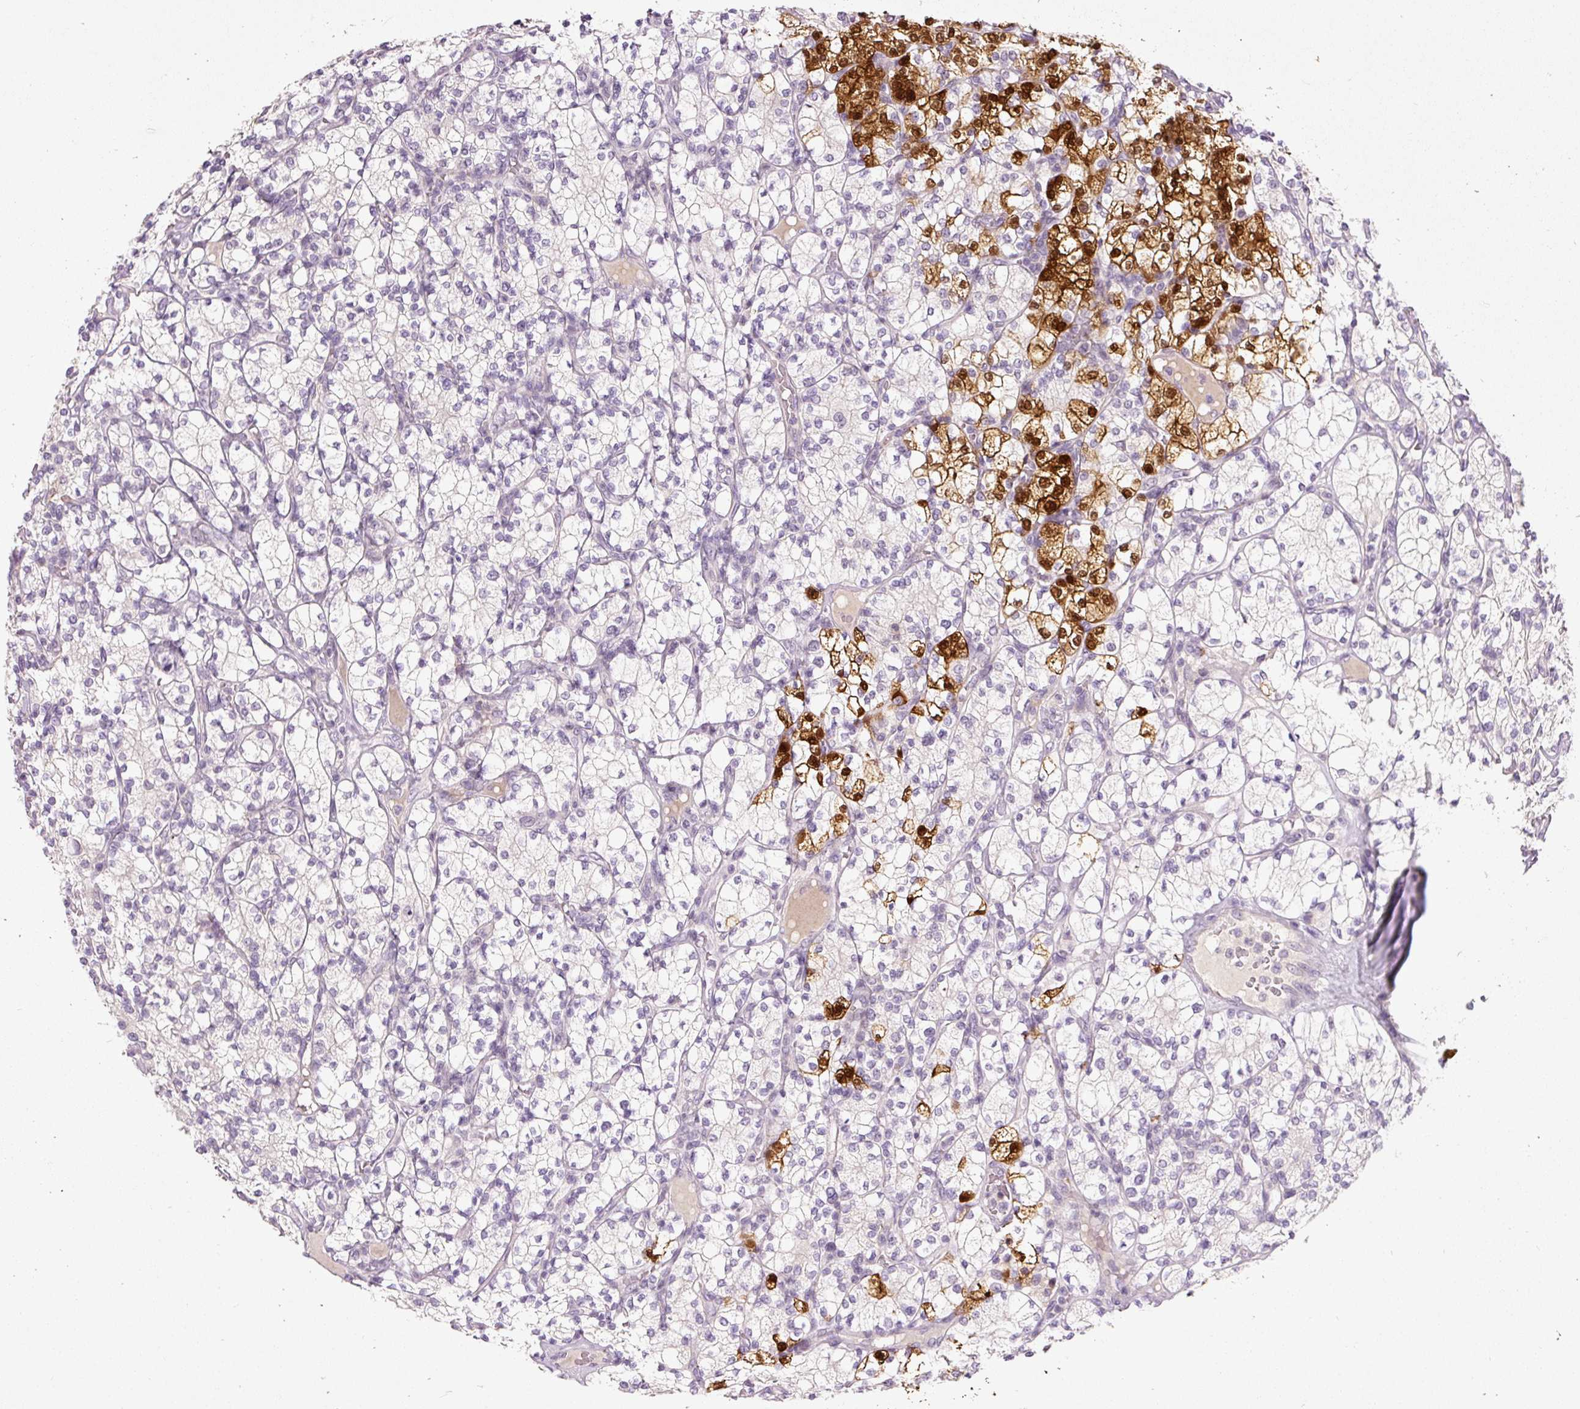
{"staining": {"intensity": "strong", "quantity": "<25%", "location": "cytoplasmic/membranous,nuclear"}, "tissue": "renal cancer", "cell_type": "Tumor cells", "image_type": "cancer", "snomed": [{"axis": "morphology", "description": "Adenocarcinoma, NOS"}, {"axis": "topography", "description": "Kidney"}], "caption": "Protein expression analysis of renal cancer (adenocarcinoma) shows strong cytoplasmic/membranous and nuclear staining in approximately <25% of tumor cells.", "gene": "FABP7", "patient": {"sex": "male", "age": 77}}